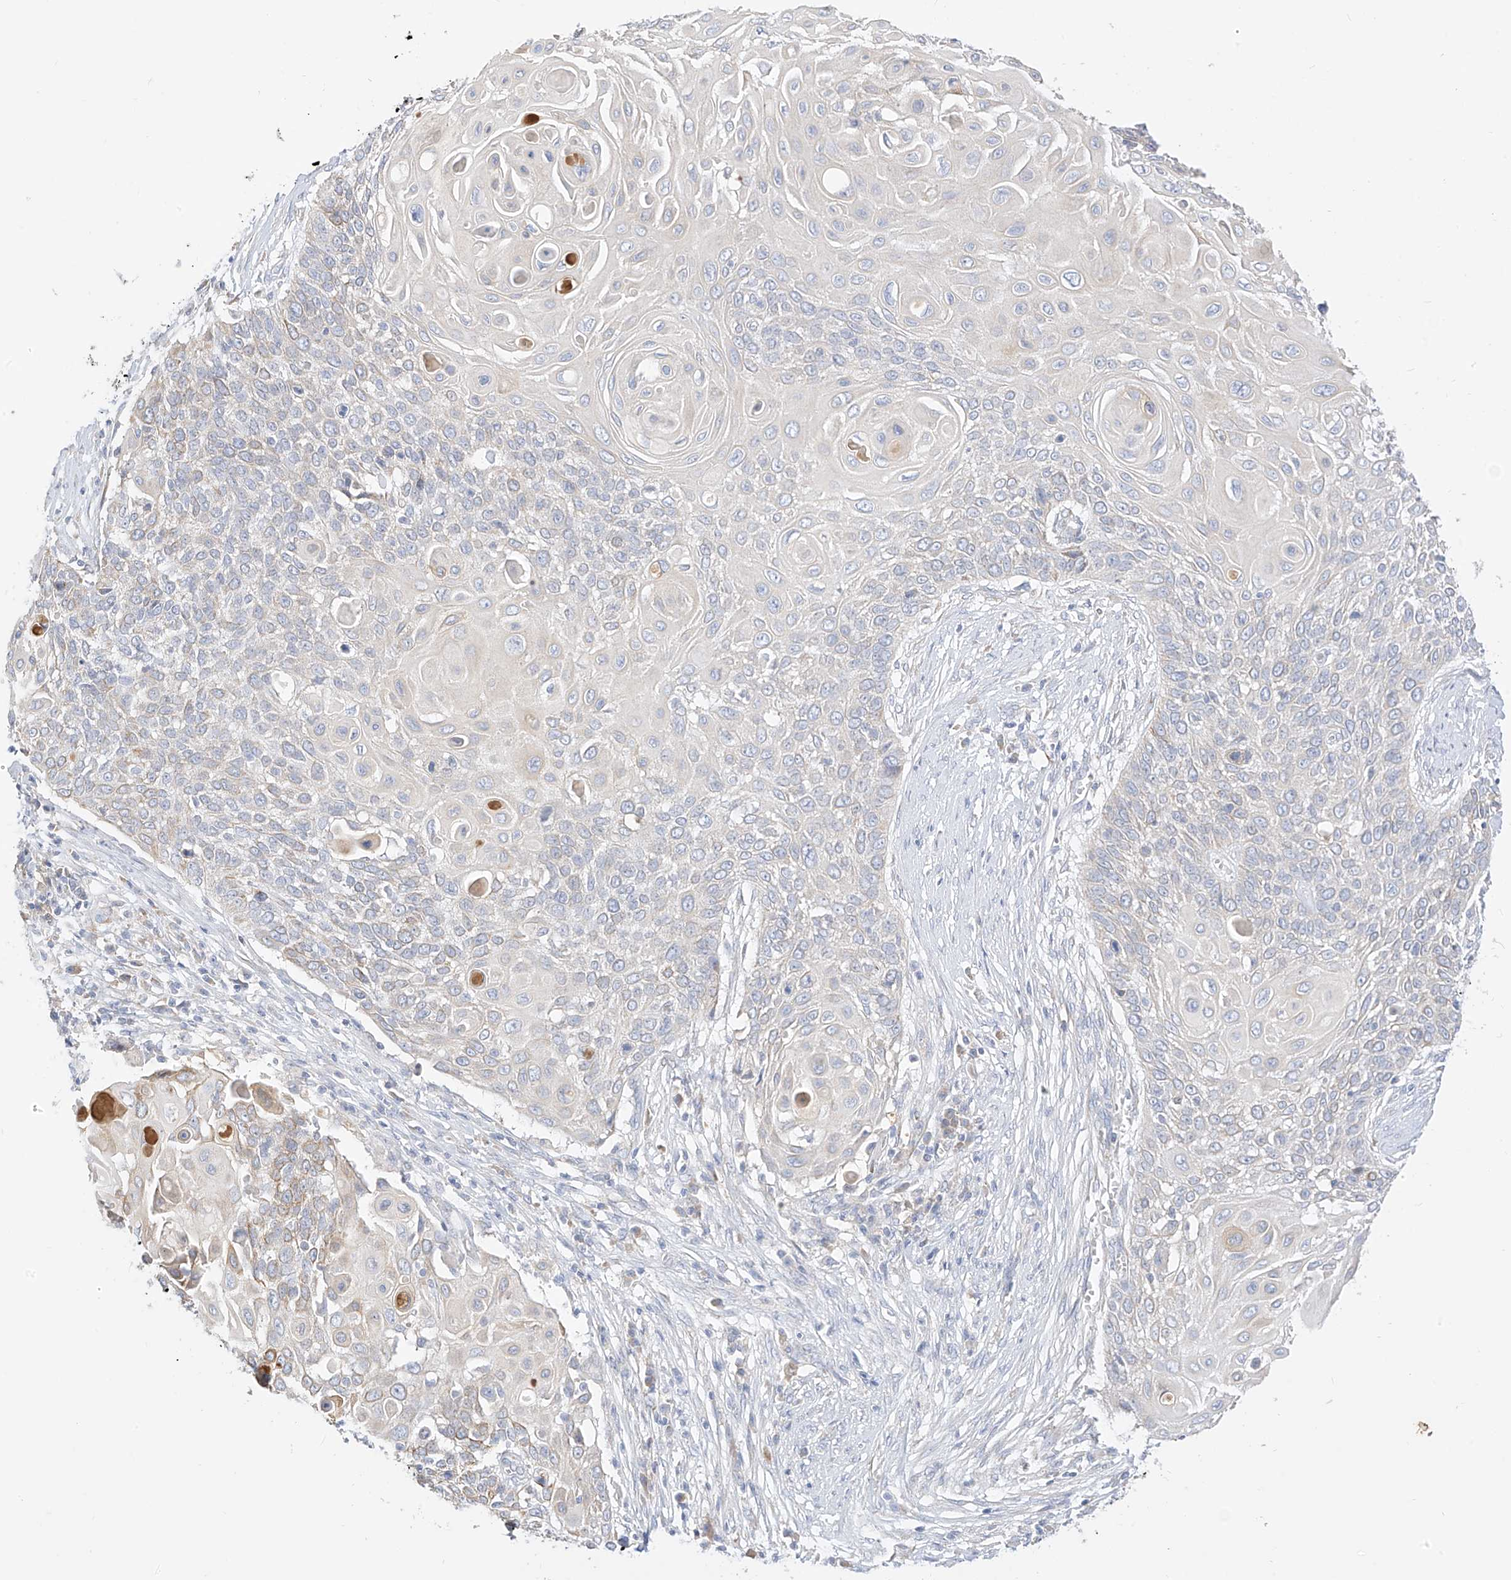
{"staining": {"intensity": "negative", "quantity": "none", "location": "none"}, "tissue": "cervical cancer", "cell_type": "Tumor cells", "image_type": "cancer", "snomed": [{"axis": "morphology", "description": "Squamous cell carcinoma, NOS"}, {"axis": "topography", "description": "Cervix"}], "caption": "Photomicrograph shows no protein staining in tumor cells of cervical cancer tissue.", "gene": "RASA2", "patient": {"sex": "female", "age": 39}}